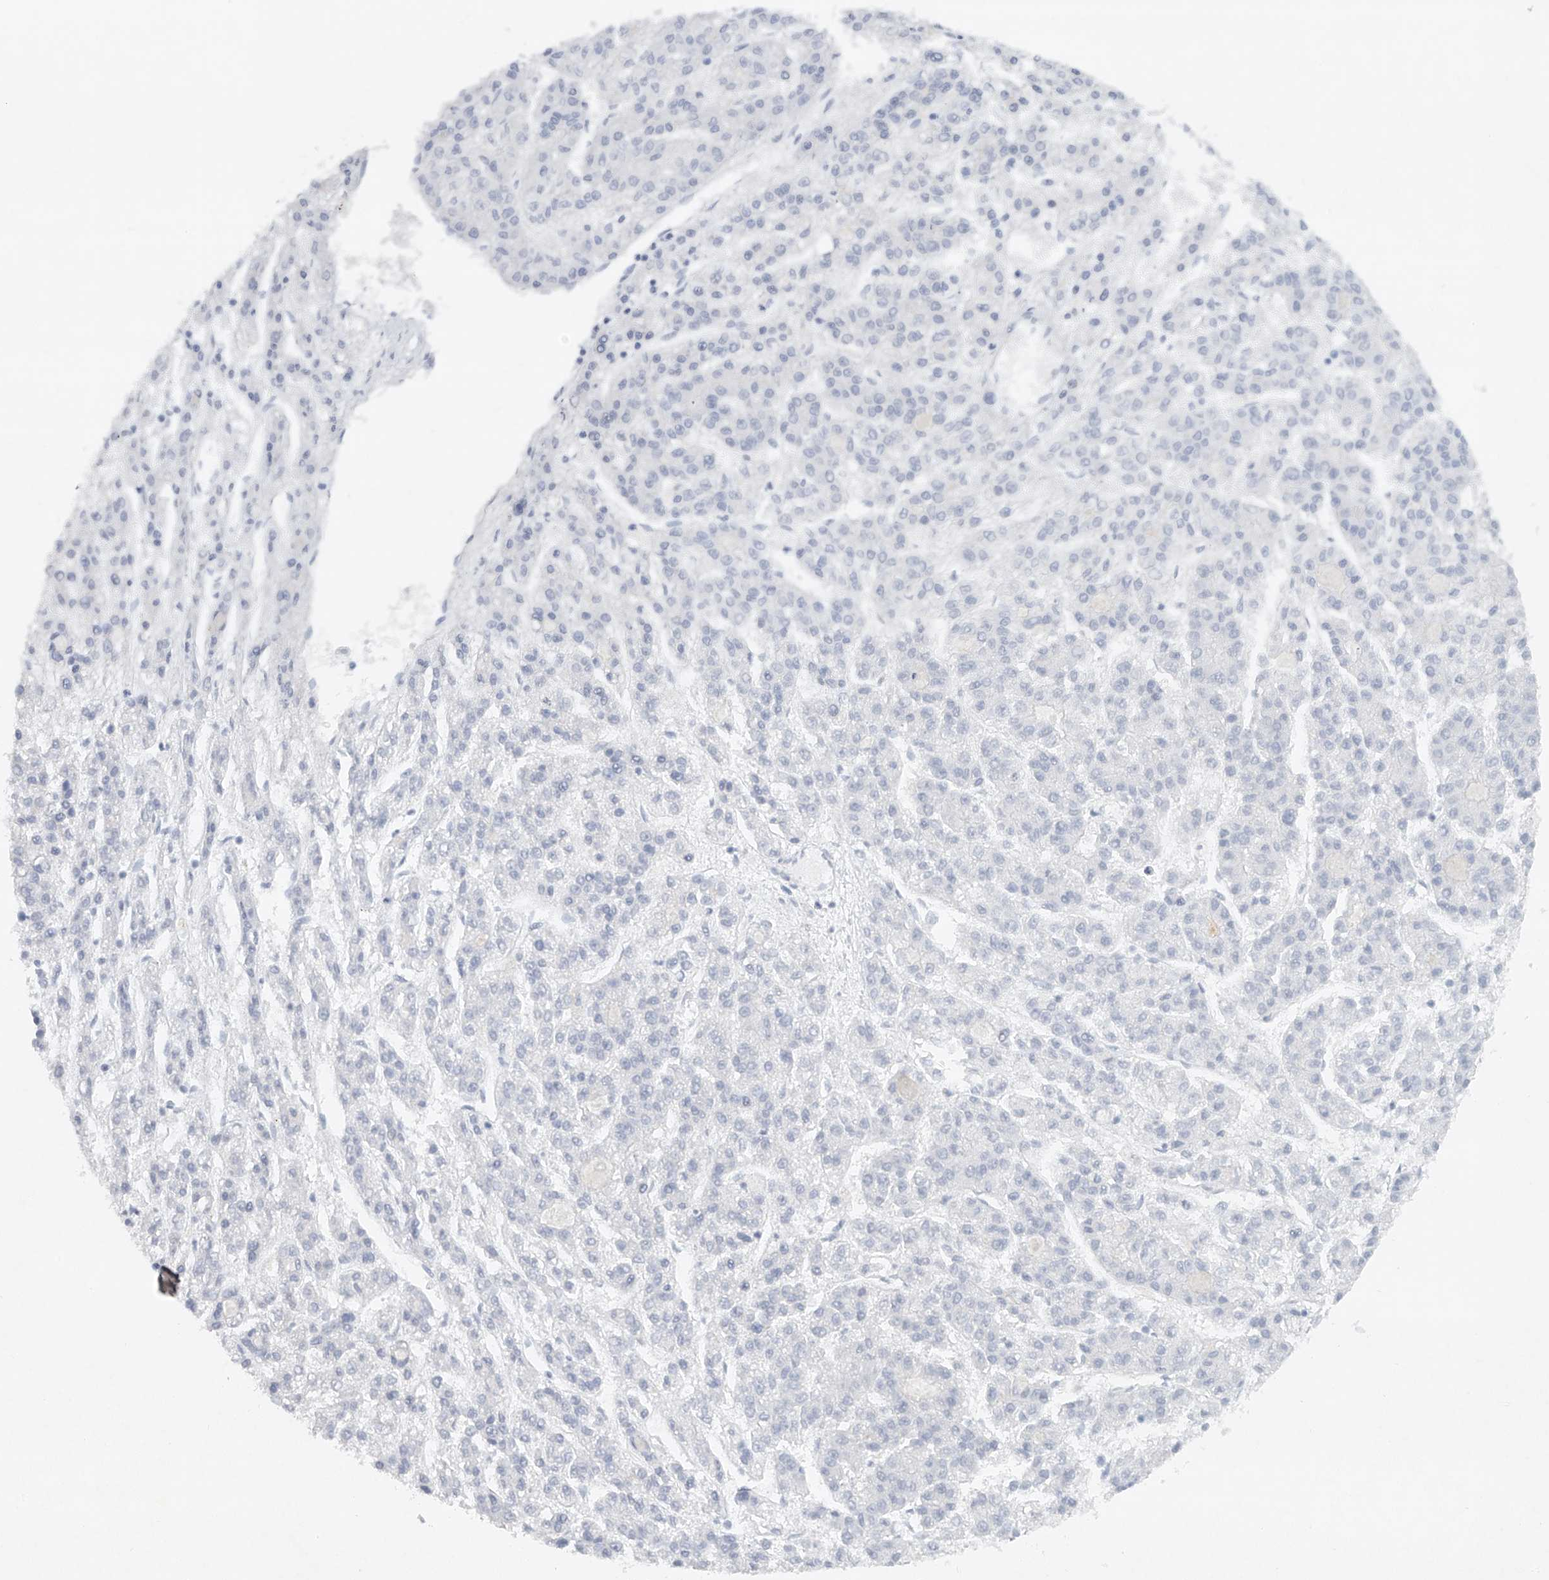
{"staining": {"intensity": "negative", "quantity": "none", "location": "none"}, "tissue": "liver cancer", "cell_type": "Tumor cells", "image_type": "cancer", "snomed": [{"axis": "morphology", "description": "Carcinoma, Hepatocellular, NOS"}, {"axis": "topography", "description": "Liver"}], "caption": "Immunohistochemical staining of human hepatocellular carcinoma (liver) shows no significant expression in tumor cells.", "gene": "FAT2", "patient": {"sex": "male", "age": 70}}